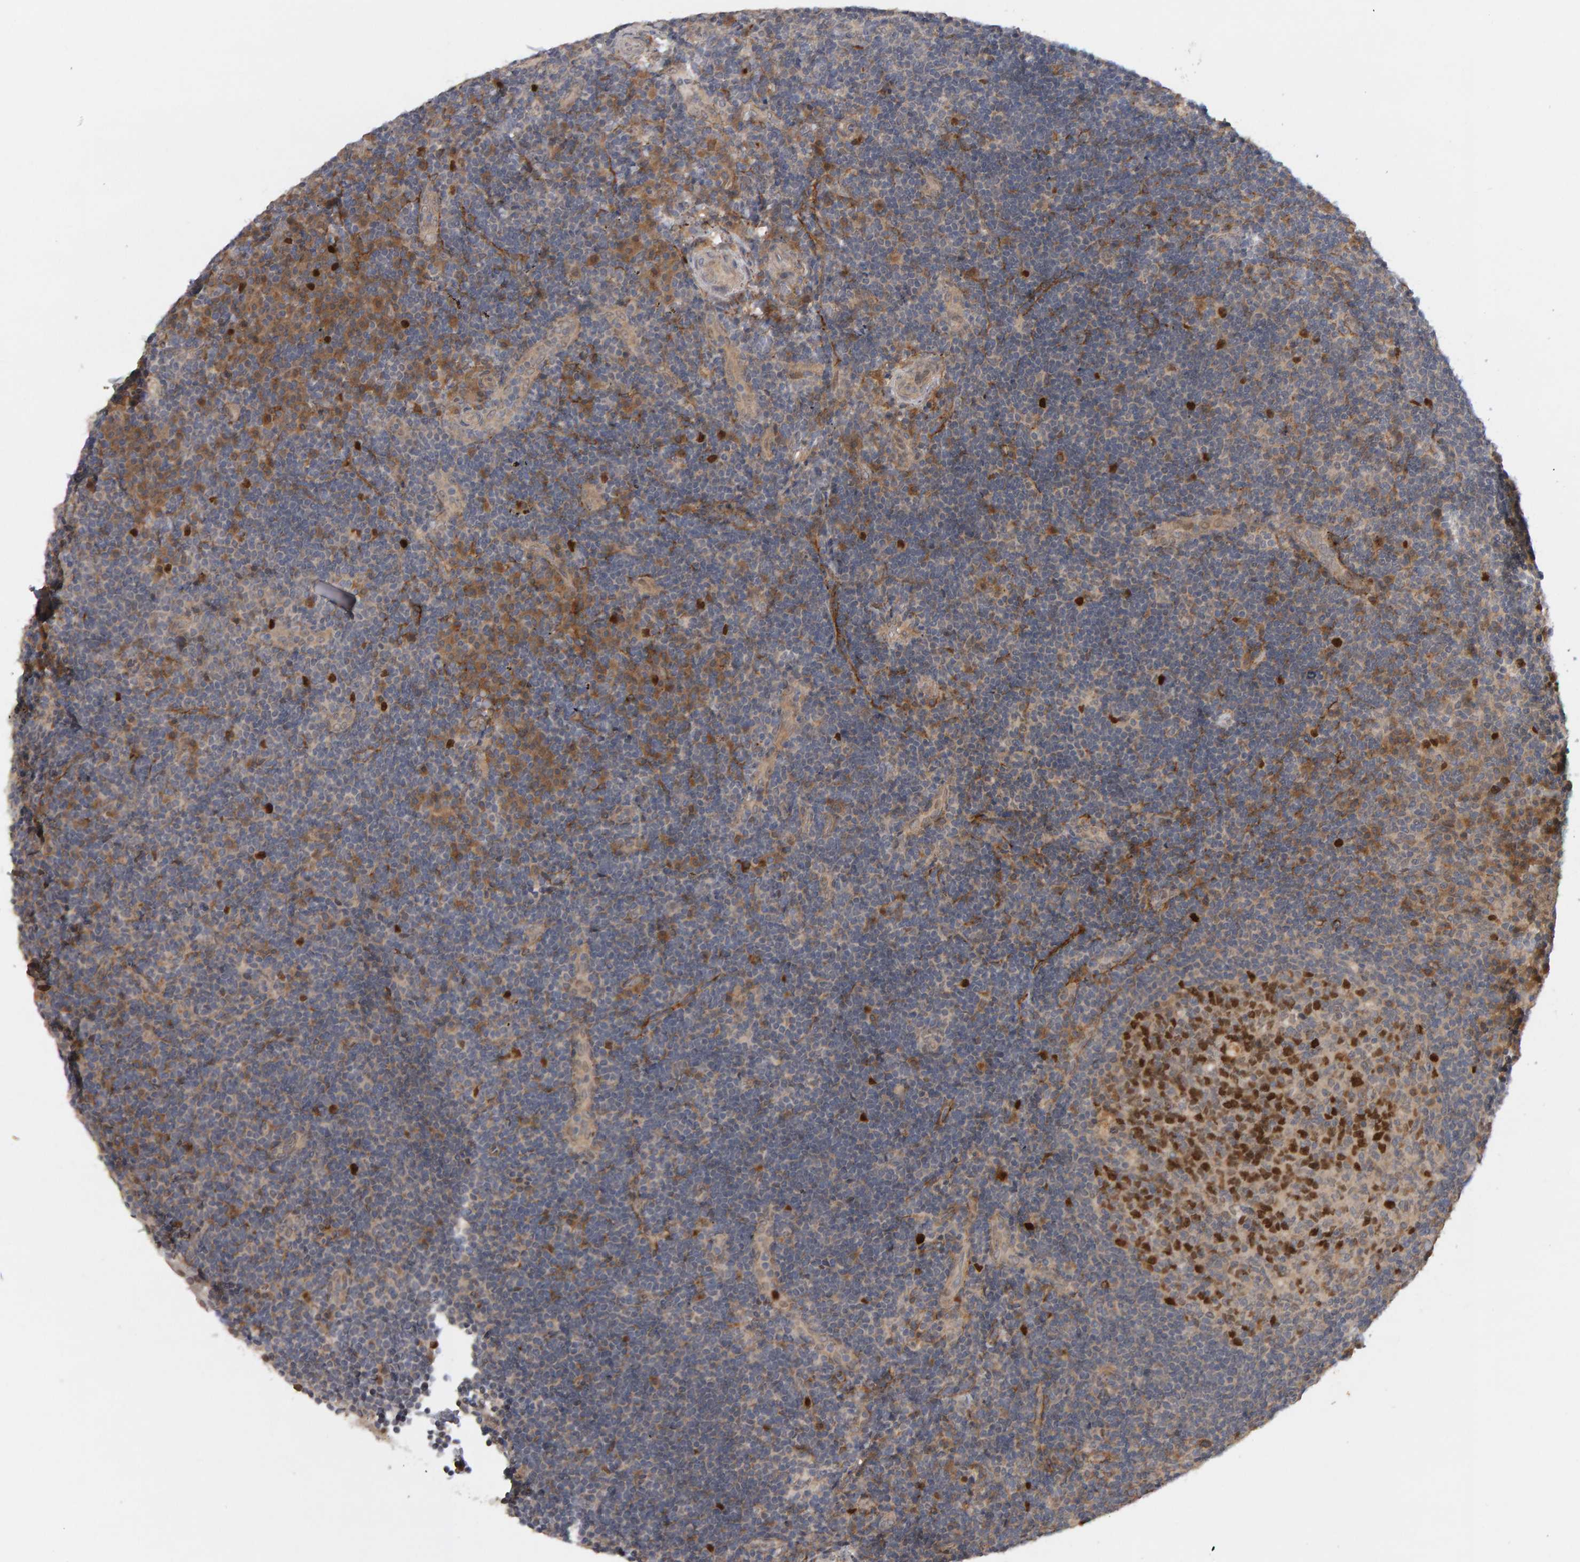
{"staining": {"intensity": "strong", "quantity": "<25%", "location": "cytoplasmic/membranous,nuclear"}, "tissue": "lymphoma", "cell_type": "Tumor cells", "image_type": "cancer", "snomed": [{"axis": "morphology", "description": "Malignant lymphoma, non-Hodgkin's type, High grade"}, {"axis": "topography", "description": "Tonsil"}], "caption": "Brown immunohistochemical staining in human high-grade malignant lymphoma, non-Hodgkin's type reveals strong cytoplasmic/membranous and nuclear expression in about <25% of tumor cells.", "gene": "CDCA5", "patient": {"sex": "female", "age": 36}}